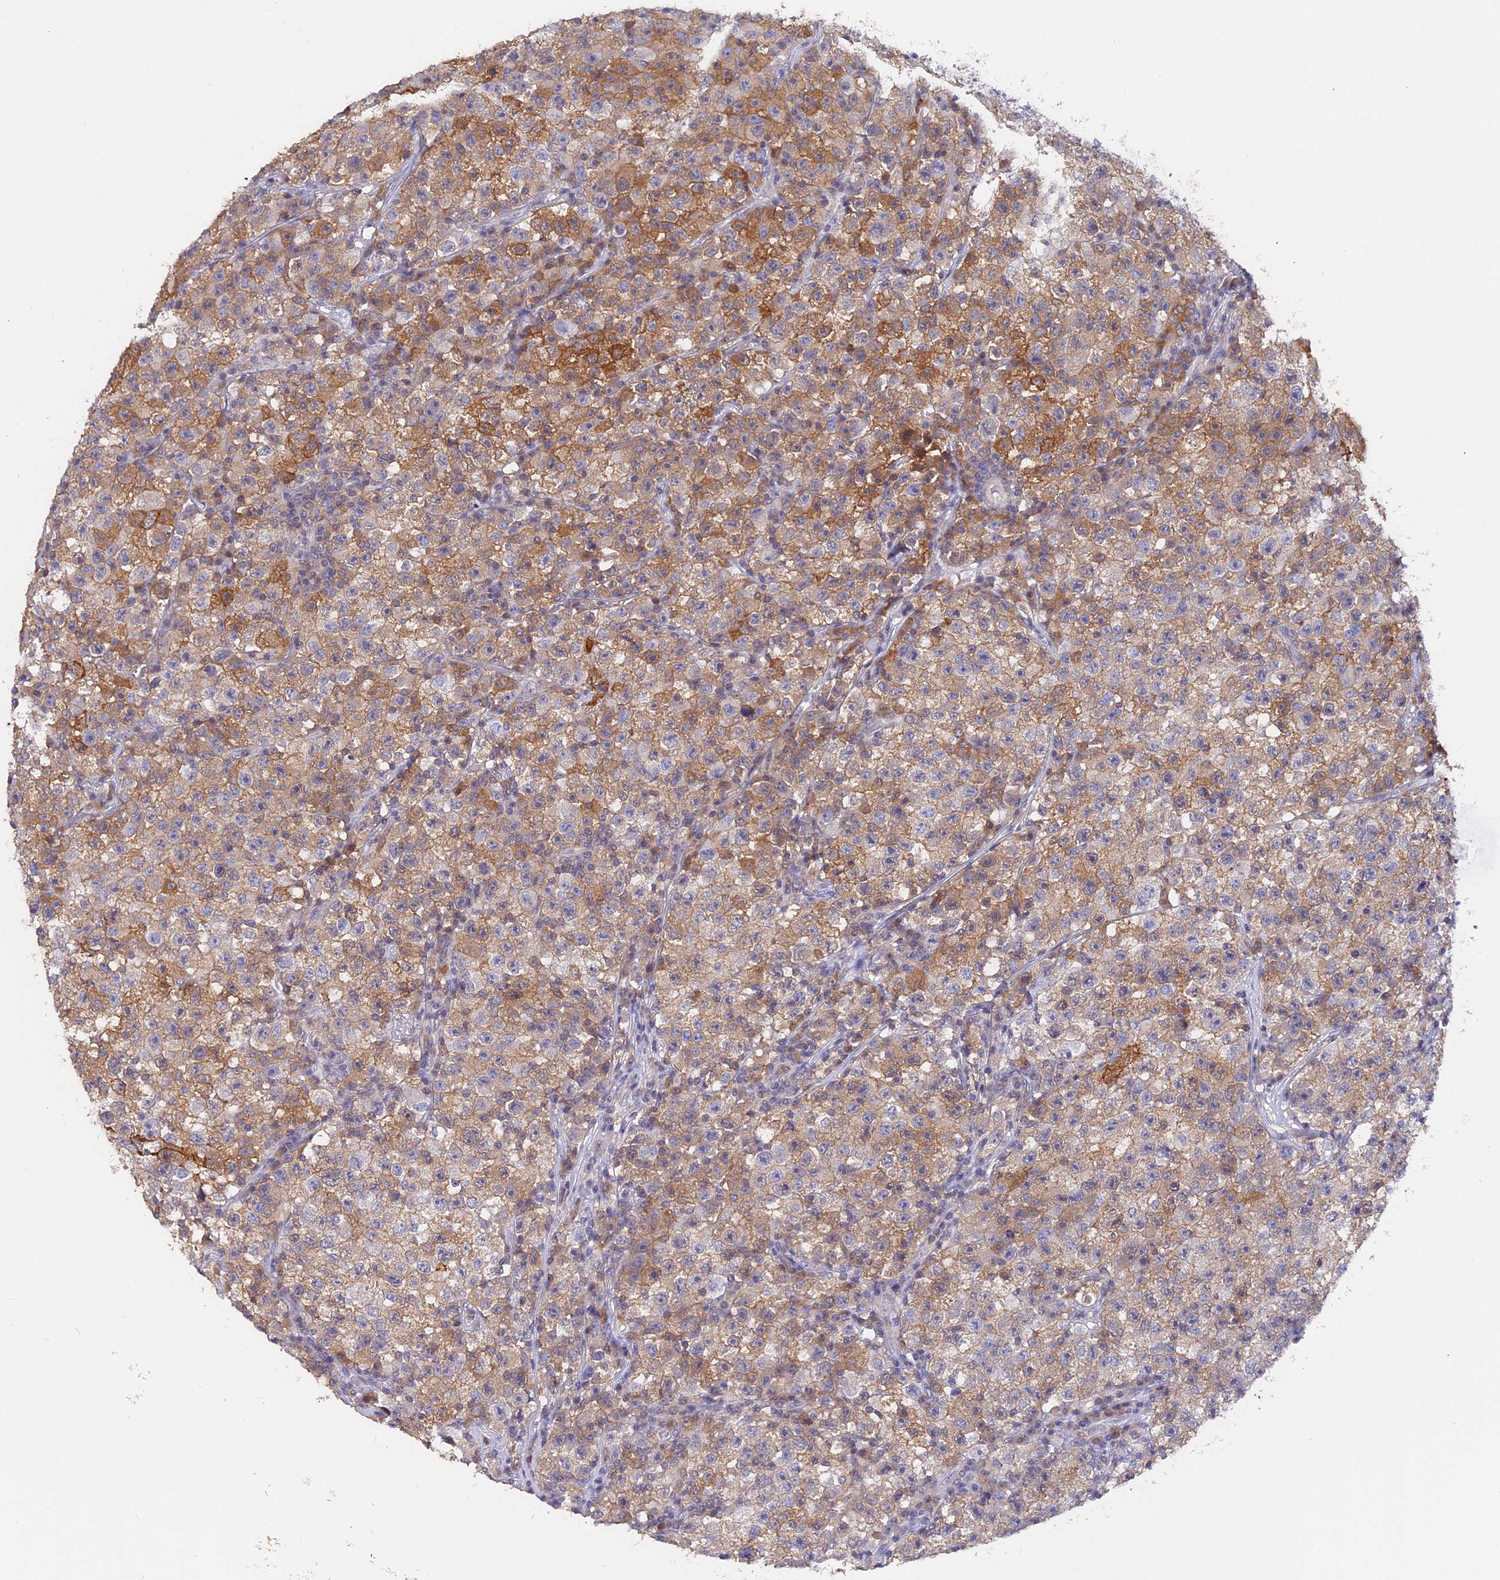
{"staining": {"intensity": "moderate", "quantity": "<25%", "location": "cytoplasmic/membranous"}, "tissue": "testis cancer", "cell_type": "Tumor cells", "image_type": "cancer", "snomed": [{"axis": "morphology", "description": "Seminoma, NOS"}, {"axis": "topography", "description": "Testis"}], "caption": "Brown immunohistochemical staining in human testis seminoma exhibits moderate cytoplasmic/membranous positivity in about <25% of tumor cells.", "gene": "STUB1", "patient": {"sex": "male", "age": 22}}